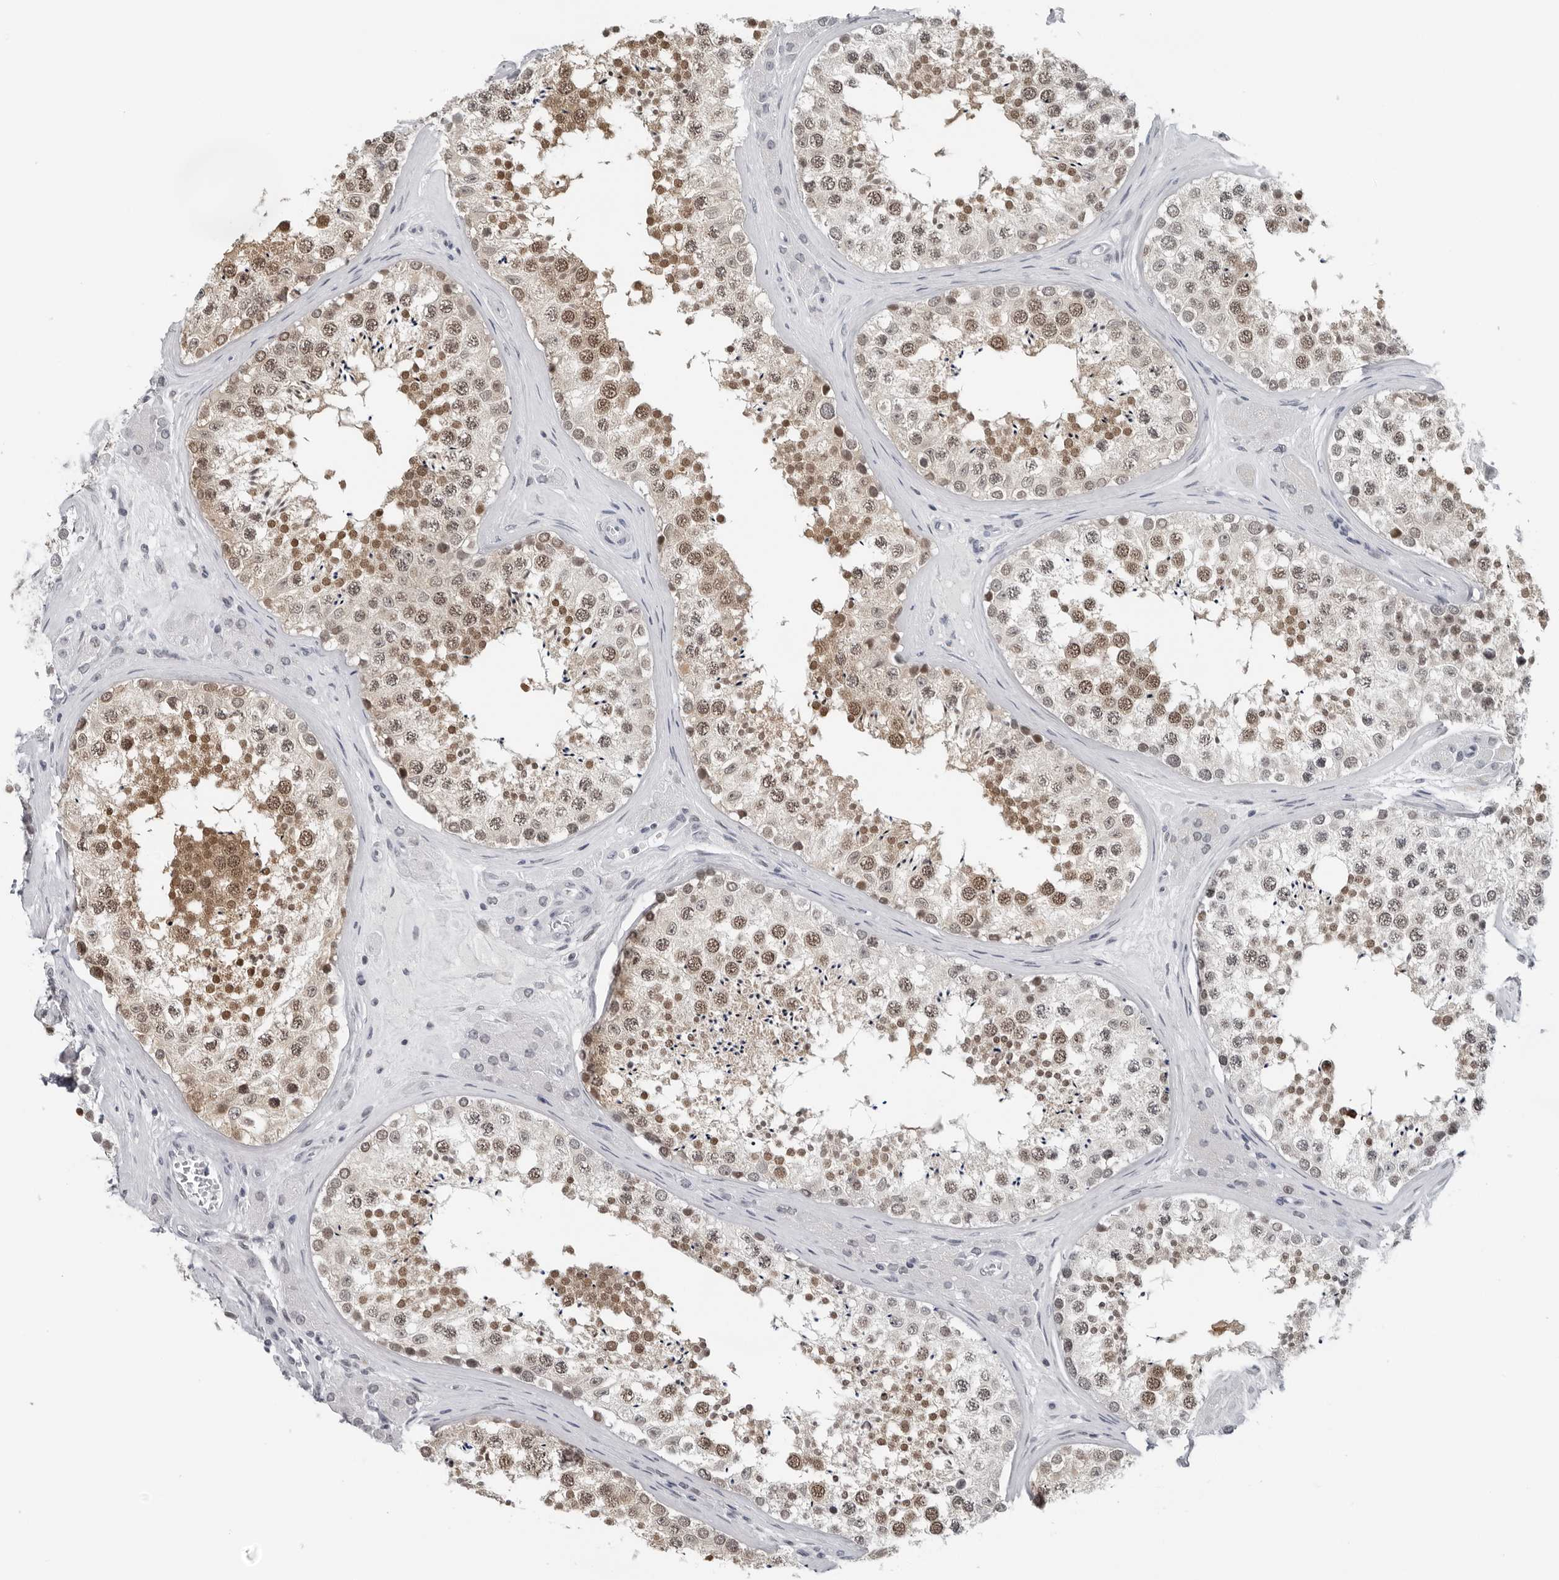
{"staining": {"intensity": "moderate", "quantity": ">75%", "location": "nuclear"}, "tissue": "testis", "cell_type": "Cells in seminiferous ducts", "image_type": "normal", "snomed": [{"axis": "morphology", "description": "Normal tissue, NOS"}, {"axis": "topography", "description": "Testis"}], "caption": "High-power microscopy captured an IHC micrograph of normal testis, revealing moderate nuclear expression in about >75% of cells in seminiferous ducts. (DAB (3,3'-diaminobenzidine) IHC, brown staining for protein, blue staining for nuclei).", "gene": "PPP1R42", "patient": {"sex": "male", "age": 46}}